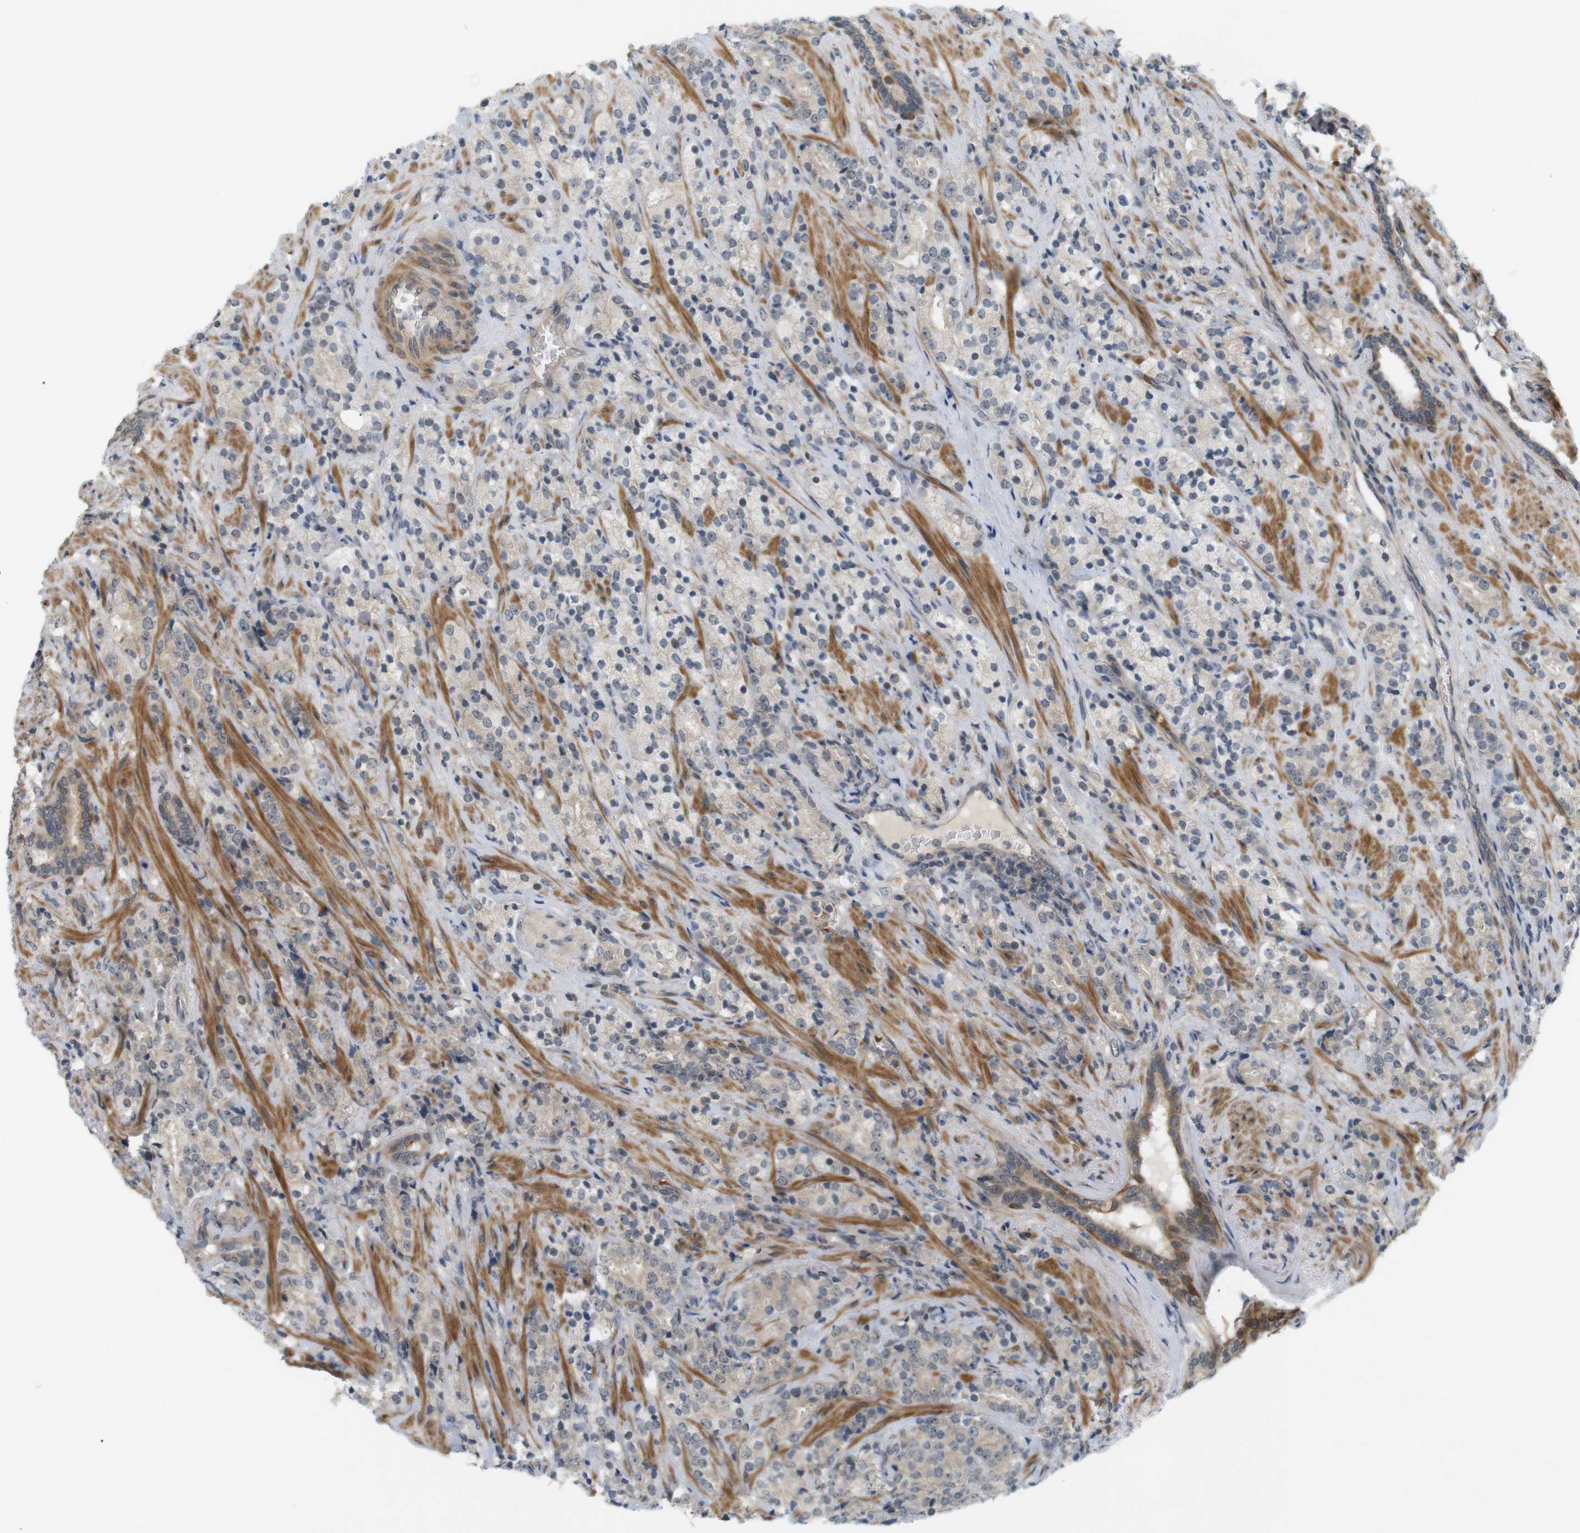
{"staining": {"intensity": "weak", "quantity": "25%-75%", "location": "cytoplasmic/membranous"}, "tissue": "prostate cancer", "cell_type": "Tumor cells", "image_type": "cancer", "snomed": [{"axis": "morphology", "description": "Adenocarcinoma, High grade"}, {"axis": "topography", "description": "Prostate"}], "caption": "Human high-grade adenocarcinoma (prostate) stained with a protein marker demonstrates weak staining in tumor cells.", "gene": "SOCS6", "patient": {"sex": "male", "age": 71}}